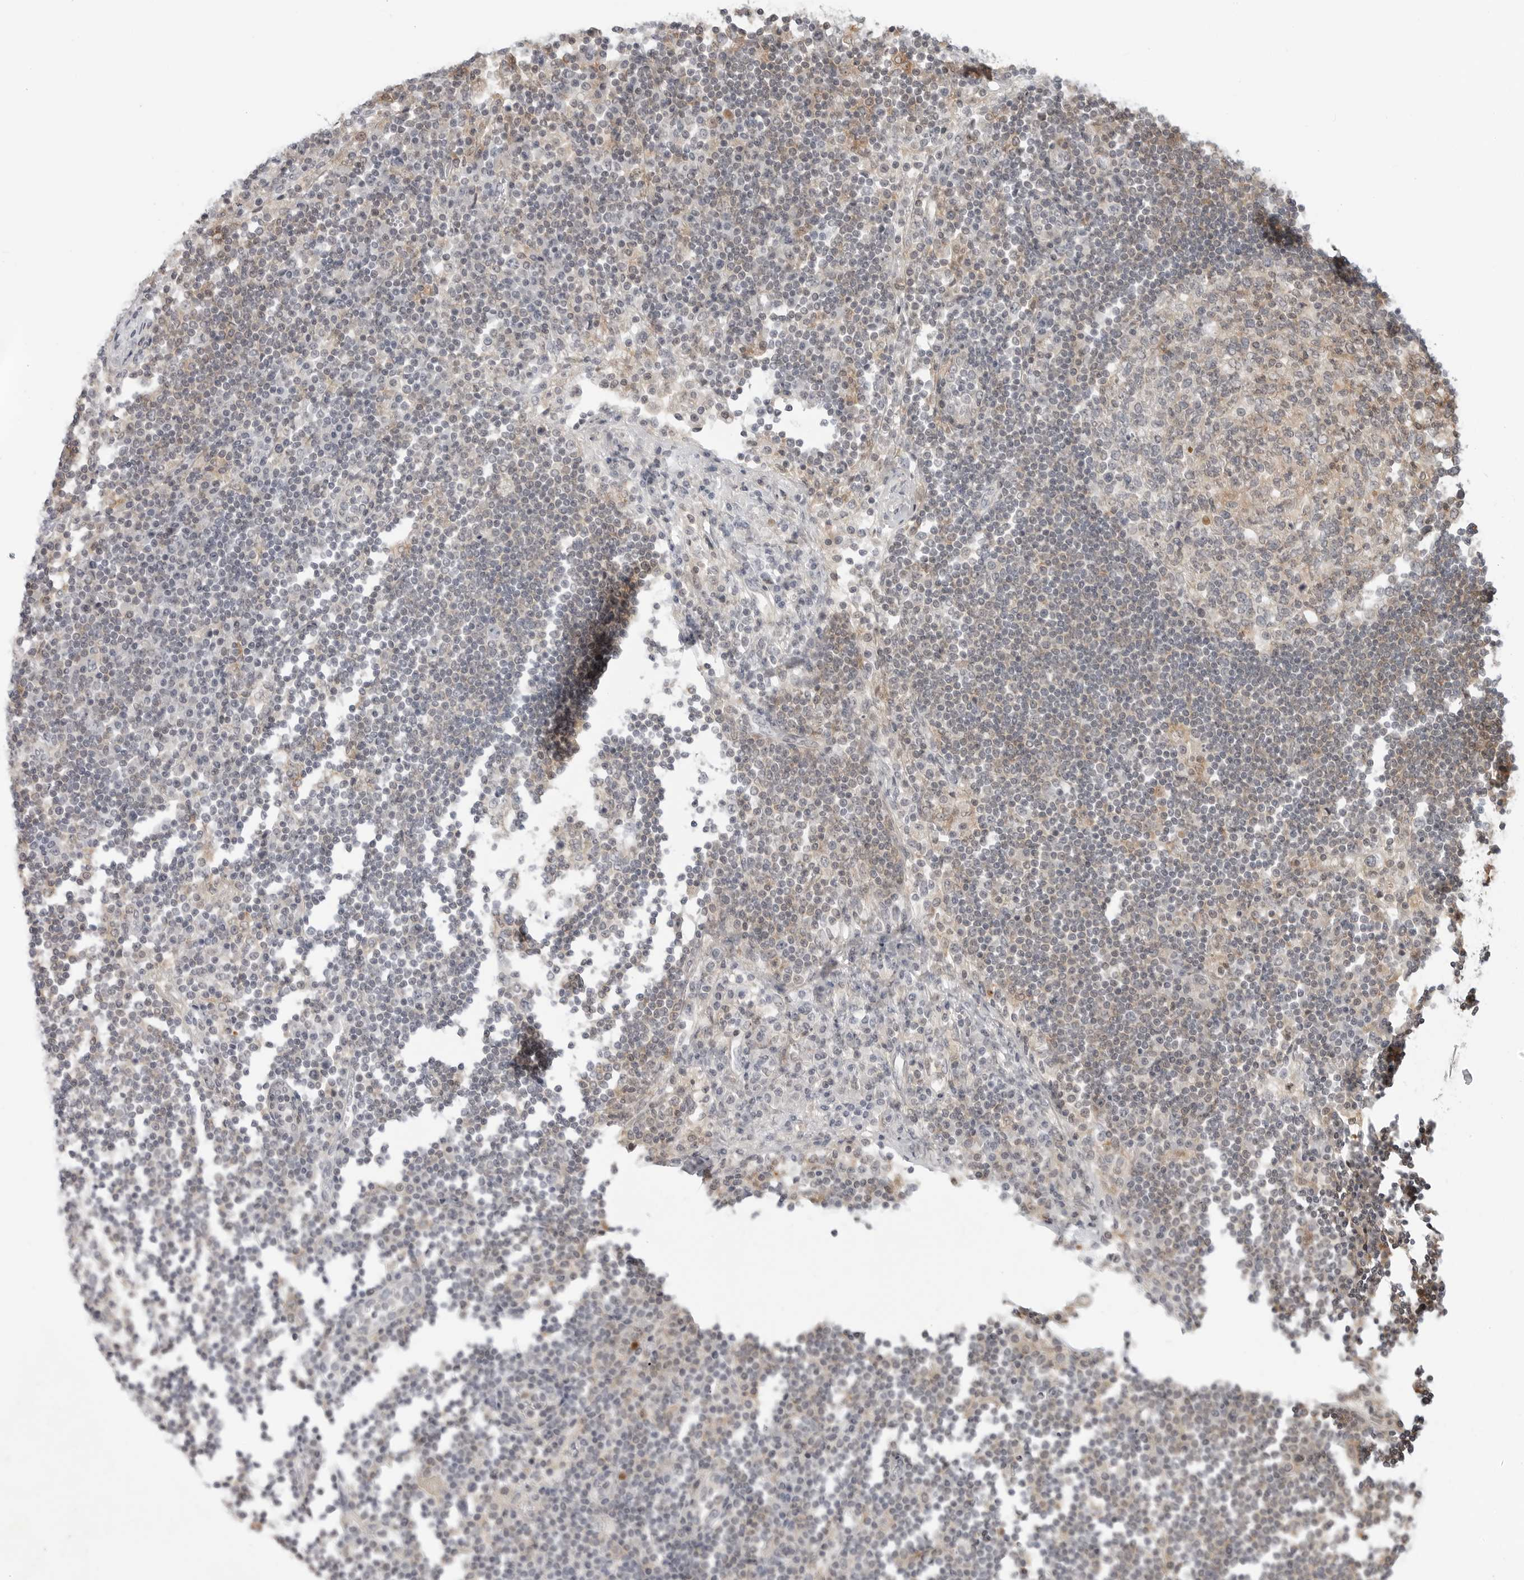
{"staining": {"intensity": "negative", "quantity": "none", "location": "none"}, "tissue": "lymph node", "cell_type": "Germinal center cells", "image_type": "normal", "snomed": [{"axis": "morphology", "description": "Normal tissue, NOS"}, {"axis": "topography", "description": "Lymph node"}], "caption": "The micrograph reveals no staining of germinal center cells in unremarkable lymph node.", "gene": "STXBP3", "patient": {"sex": "female", "age": 53}}